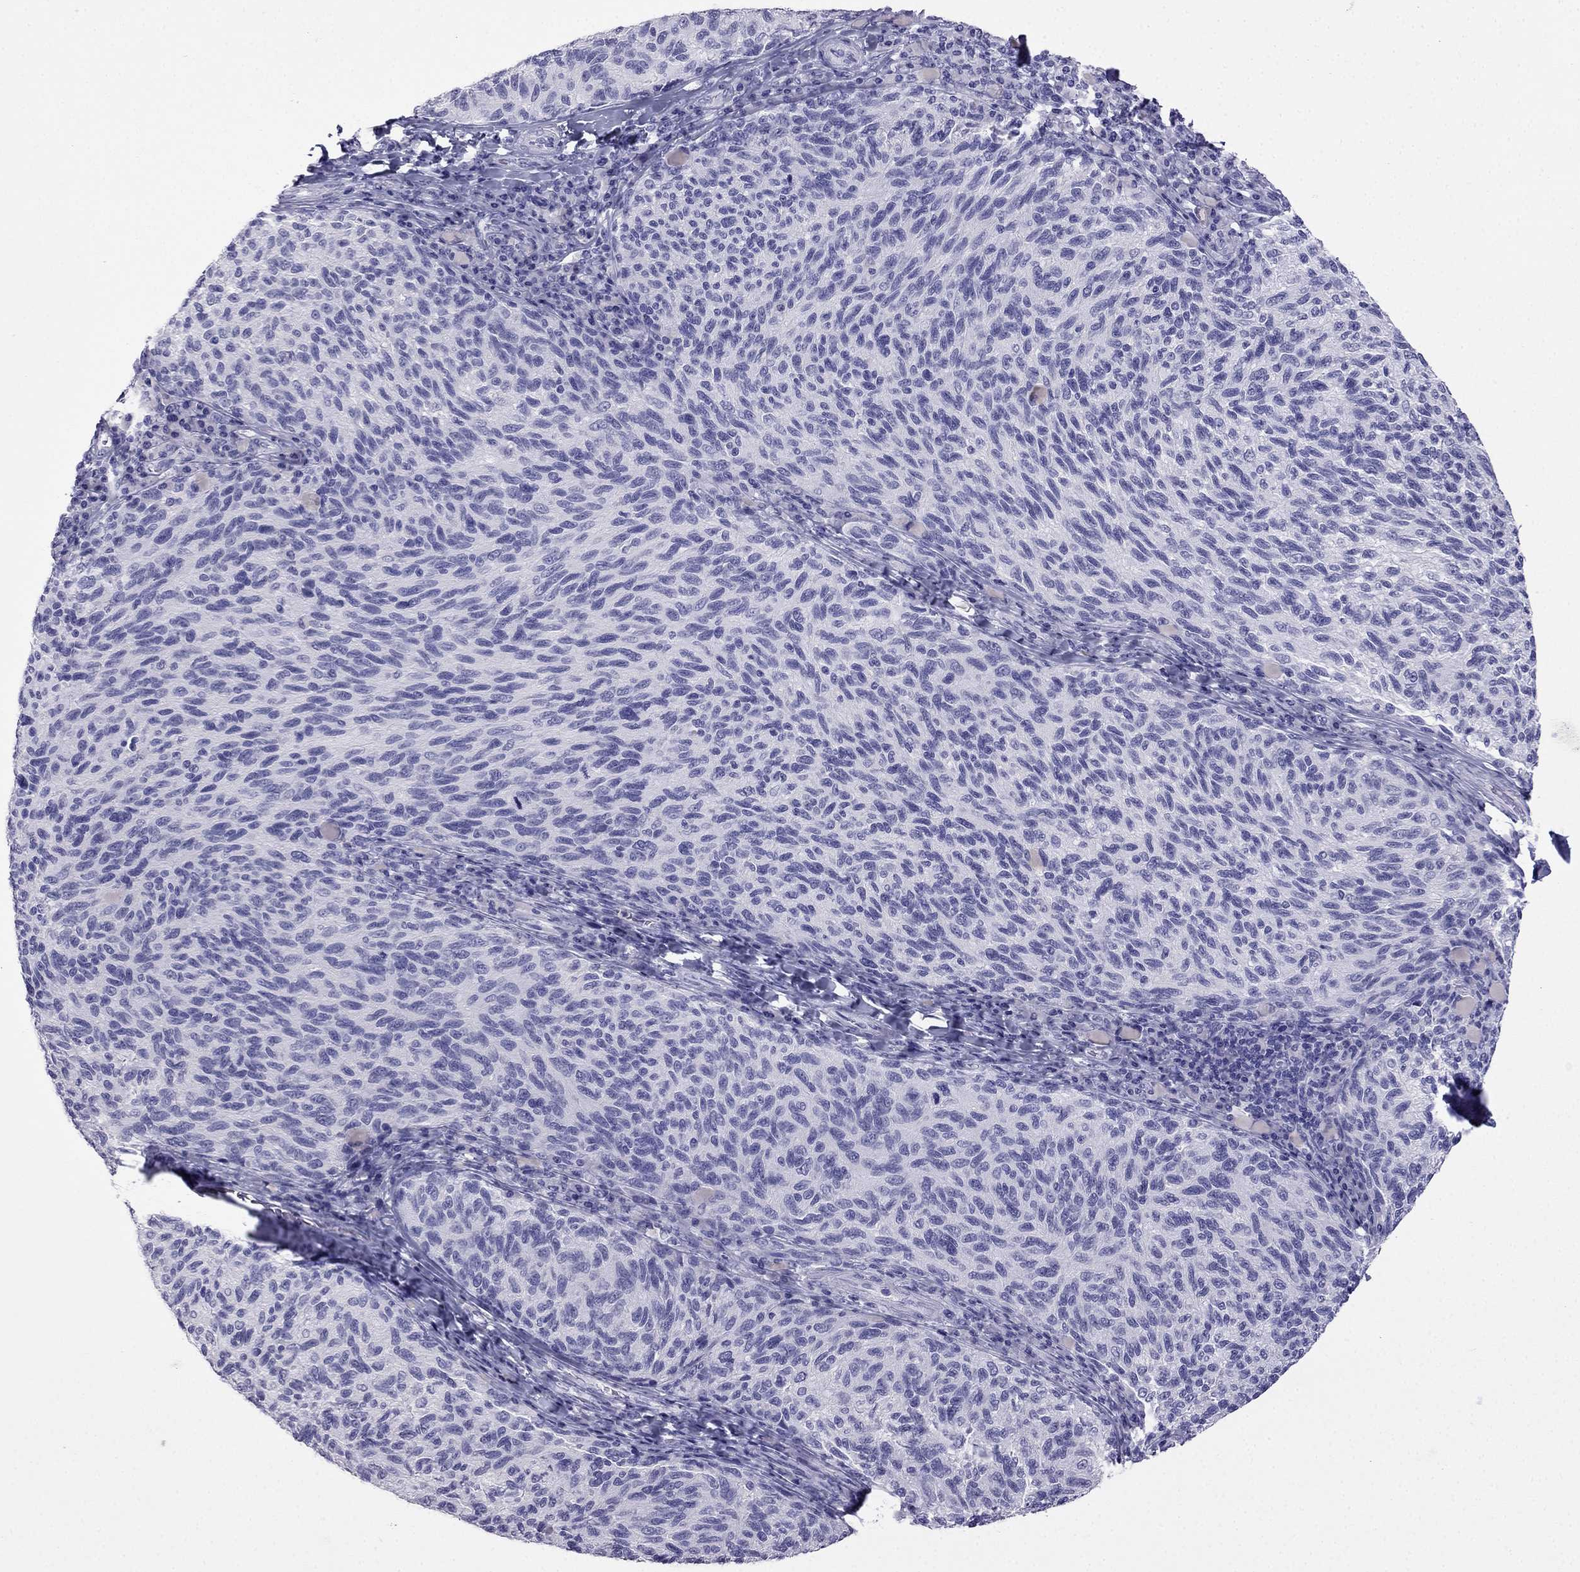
{"staining": {"intensity": "negative", "quantity": "none", "location": "none"}, "tissue": "melanoma", "cell_type": "Tumor cells", "image_type": "cancer", "snomed": [{"axis": "morphology", "description": "Malignant melanoma, NOS"}, {"axis": "topography", "description": "Skin"}], "caption": "Immunohistochemistry (IHC) of human malignant melanoma exhibits no staining in tumor cells. (DAB (3,3'-diaminobenzidine) immunohistochemistry (IHC), high magnification).", "gene": "CDHR4", "patient": {"sex": "female", "age": 73}}